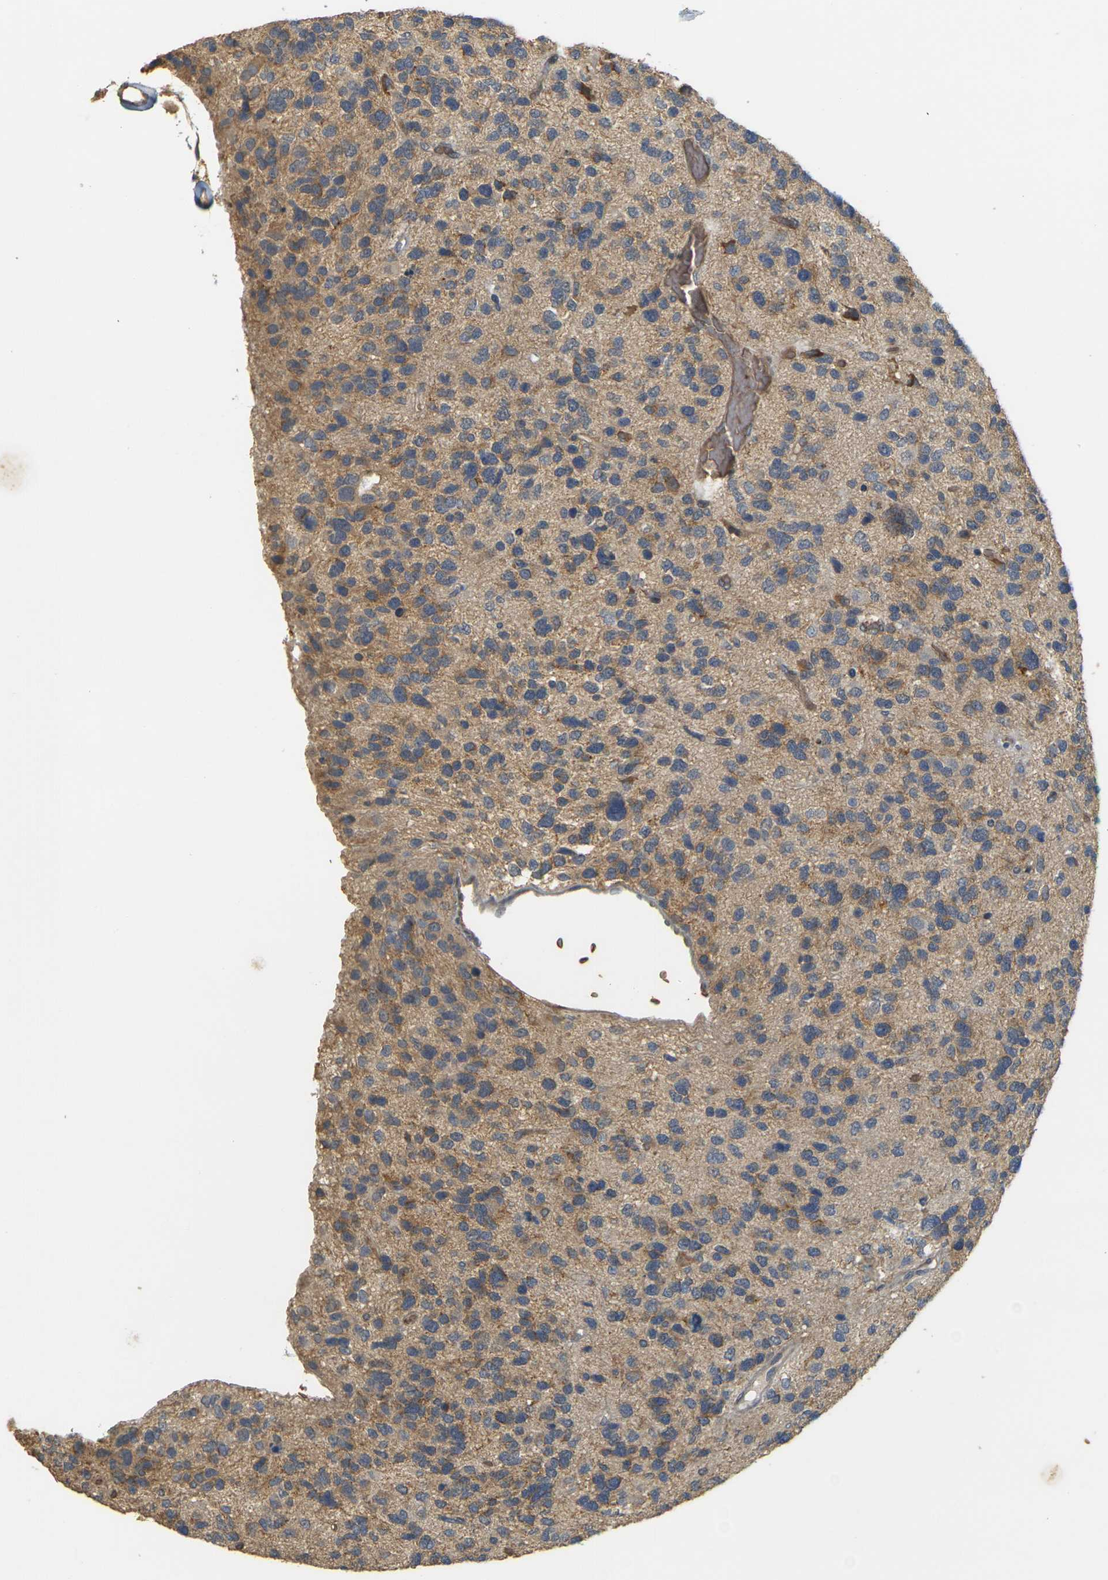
{"staining": {"intensity": "weak", "quantity": "<25%", "location": "cytoplasmic/membranous"}, "tissue": "glioma", "cell_type": "Tumor cells", "image_type": "cancer", "snomed": [{"axis": "morphology", "description": "Glioma, malignant, High grade"}, {"axis": "topography", "description": "Brain"}], "caption": "Histopathology image shows no significant protein staining in tumor cells of high-grade glioma (malignant).", "gene": "MEGF9", "patient": {"sex": "female", "age": 58}}